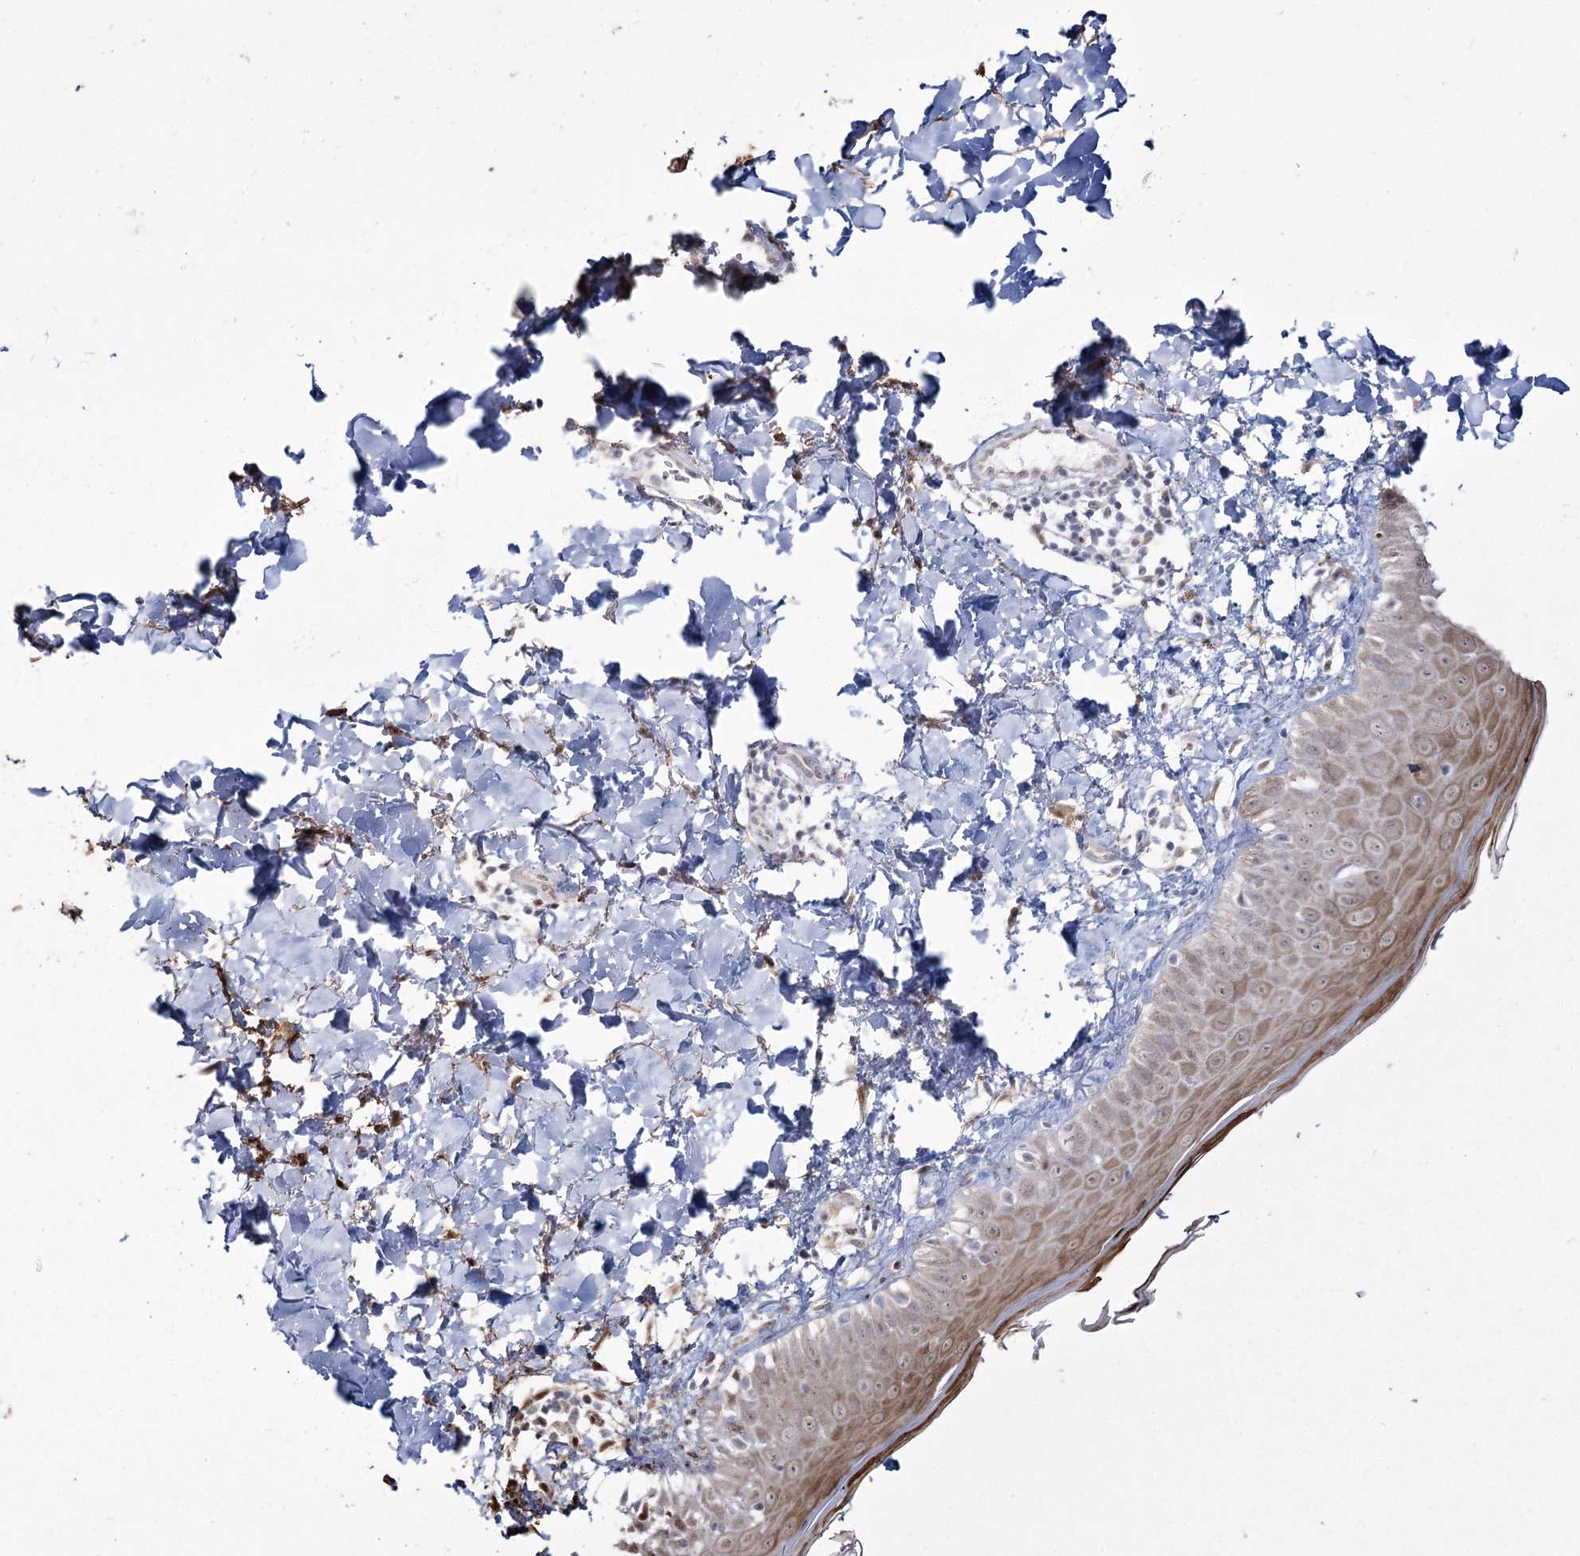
{"staining": {"intensity": "moderate", "quantity": ">75%", "location": "cytoplasmic/membranous"}, "tissue": "skin", "cell_type": "Fibroblasts", "image_type": "normal", "snomed": [{"axis": "morphology", "description": "Normal tissue, NOS"}, {"axis": "topography", "description": "Skin"}], "caption": "The image reveals a brown stain indicating the presence of a protein in the cytoplasmic/membranous of fibroblasts in skin.", "gene": "YBX3", "patient": {"sex": "male", "age": 52}}